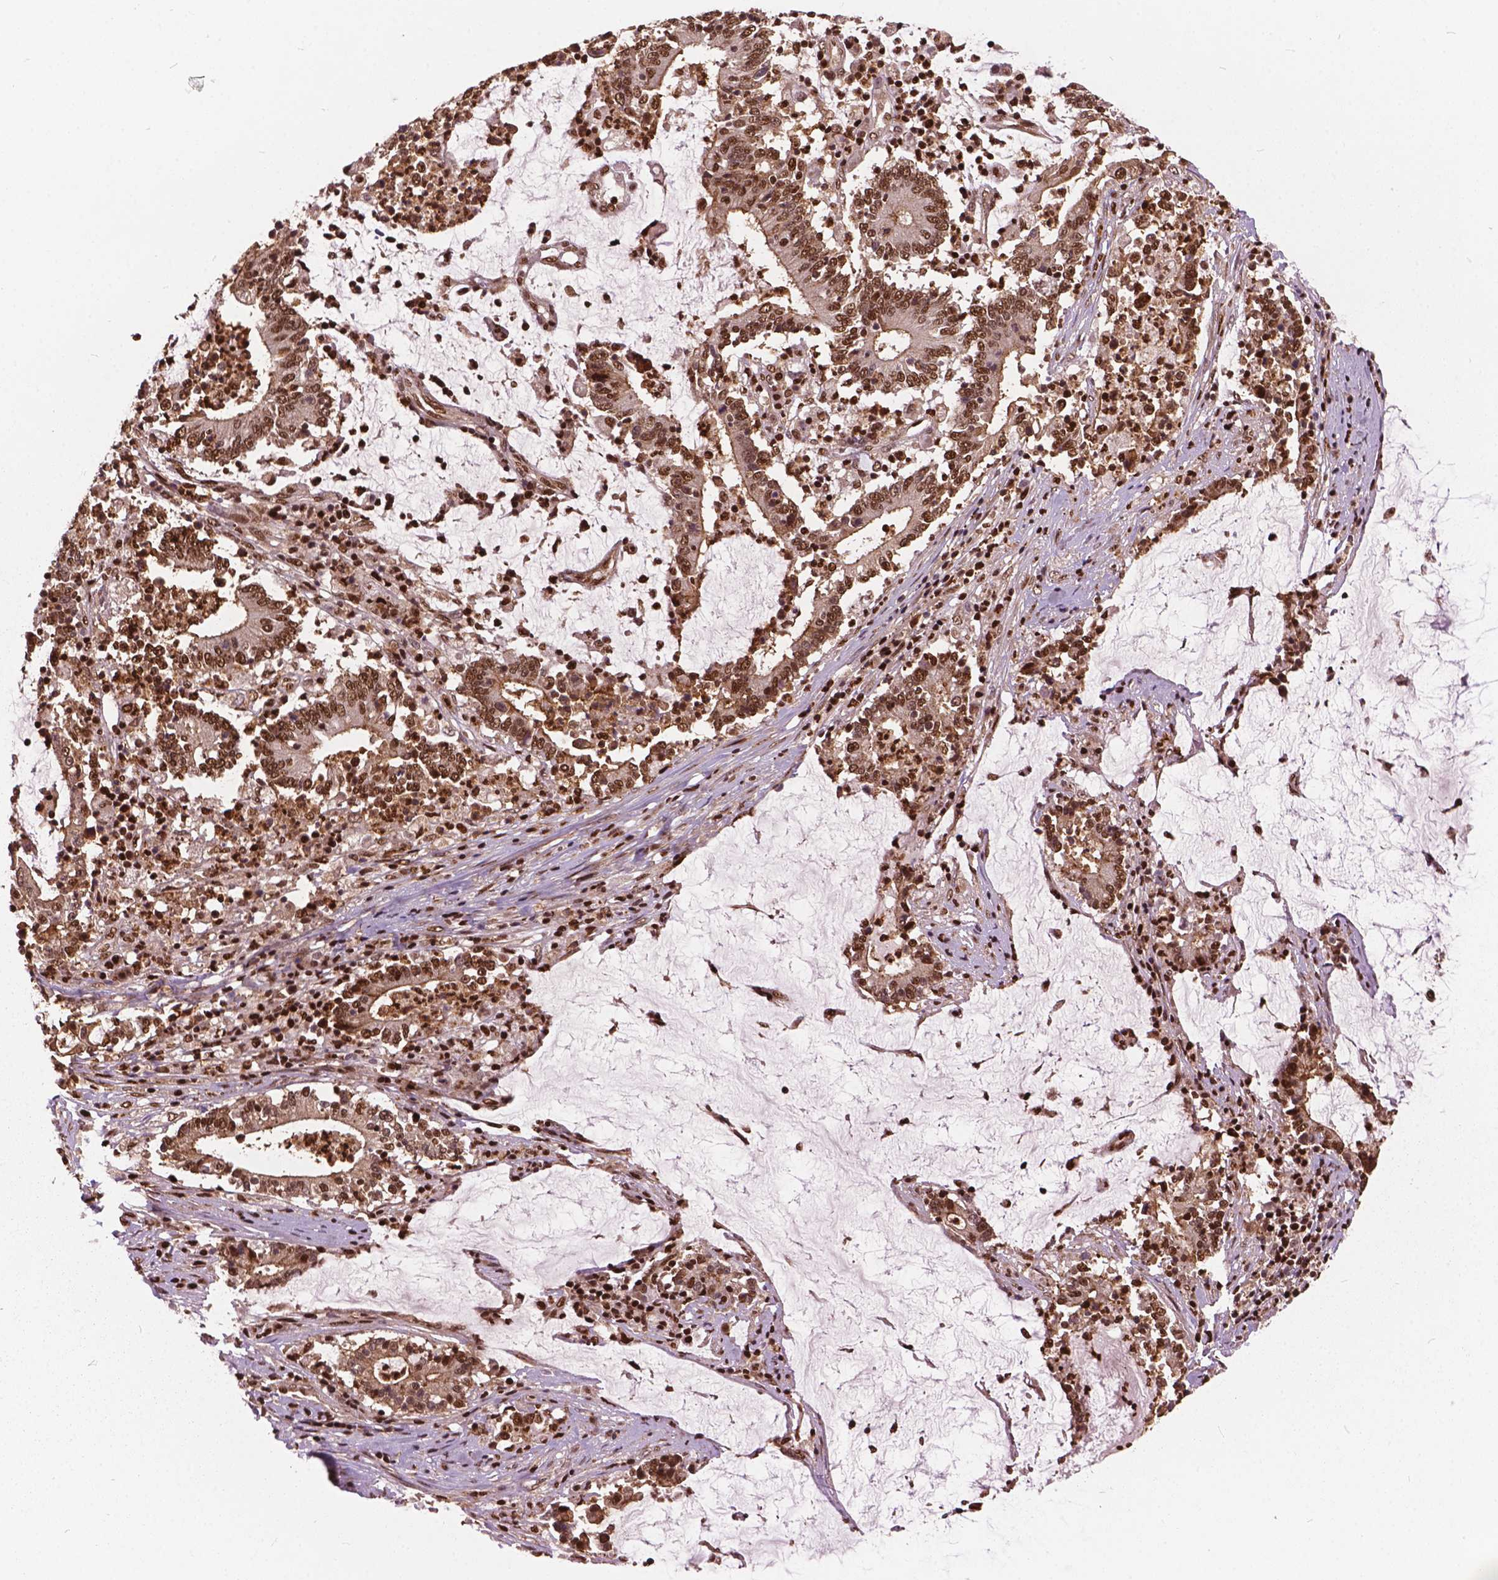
{"staining": {"intensity": "moderate", "quantity": ">75%", "location": "nuclear"}, "tissue": "stomach cancer", "cell_type": "Tumor cells", "image_type": "cancer", "snomed": [{"axis": "morphology", "description": "Adenocarcinoma, NOS"}, {"axis": "topography", "description": "Stomach, upper"}], "caption": "An immunohistochemistry (IHC) histopathology image of tumor tissue is shown. Protein staining in brown shows moderate nuclear positivity in stomach cancer (adenocarcinoma) within tumor cells.", "gene": "ANP32B", "patient": {"sex": "male", "age": 68}}